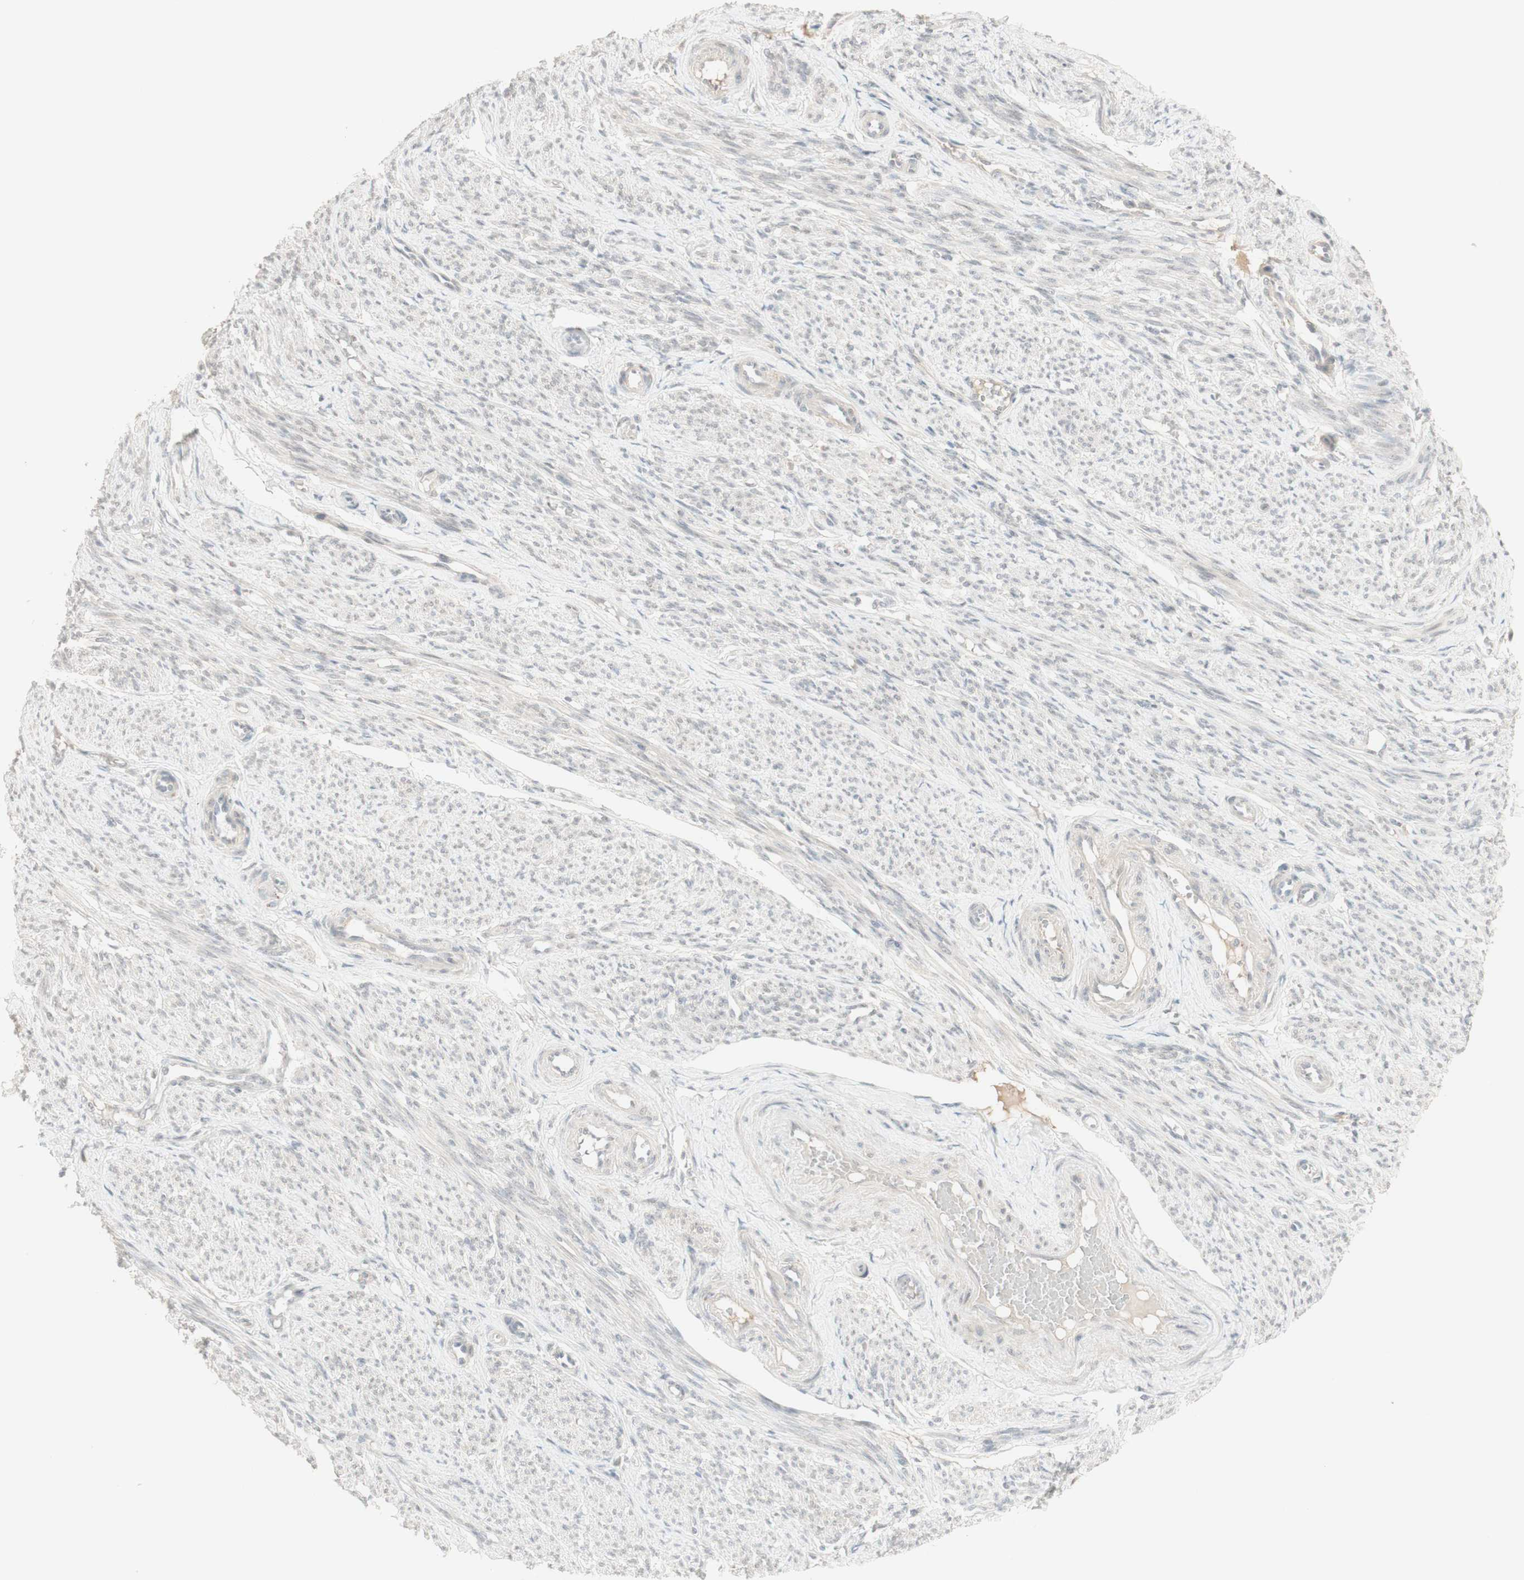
{"staining": {"intensity": "weak", "quantity": ">75%", "location": "cytoplasmic/membranous"}, "tissue": "smooth muscle", "cell_type": "Smooth muscle cells", "image_type": "normal", "snomed": [{"axis": "morphology", "description": "Normal tissue, NOS"}, {"axis": "topography", "description": "Smooth muscle"}], "caption": "This photomicrograph reveals normal smooth muscle stained with immunohistochemistry to label a protein in brown. The cytoplasmic/membranous of smooth muscle cells show weak positivity for the protein. Nuclei are counter-stained blue.", "gene": "PLCD4", "patient": {"sex": "female", "age": 65}}